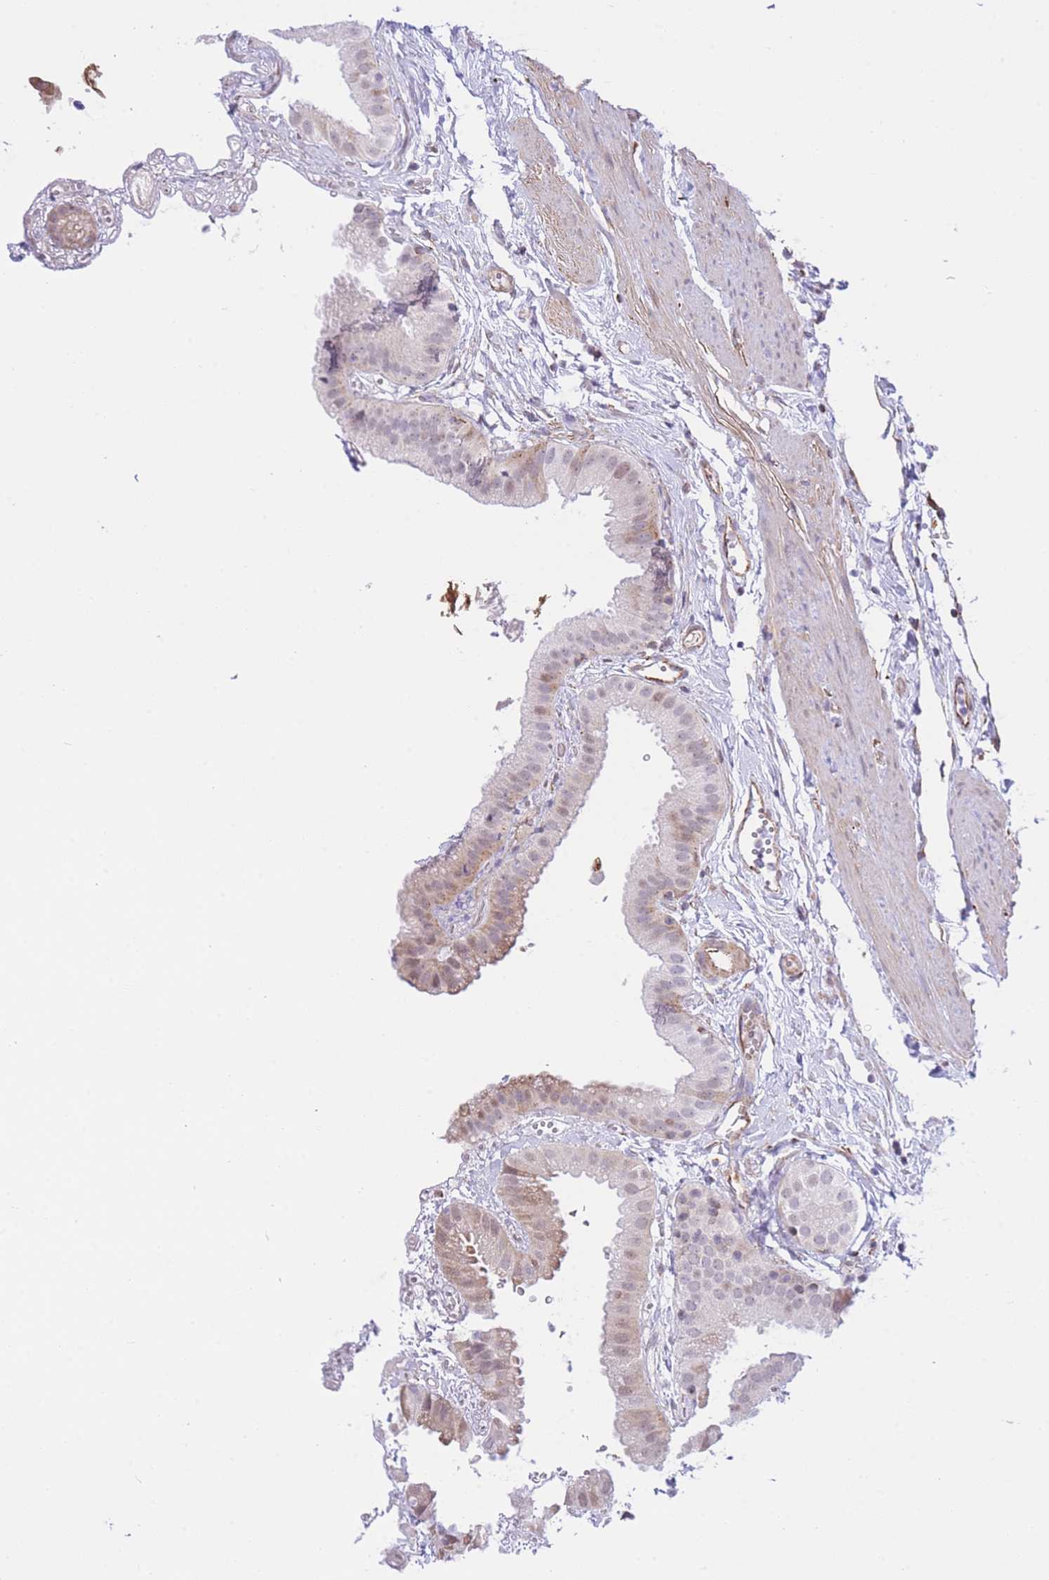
{"staining": {"intensity": "weak", "quantity": "25%-75%", "location": "cytoplasmic/membranous,nuclear"}, "tissue": "gallbladder", "cell_type": "Glandular cells", "image_type": "normal", "snomed": [{"axis": "morphology", "description": "Normal tissue, NOS"}, {"axis": "topography", "description": "Gallbladder"}], "caption": "IHC photomicrograph of normal human gallbladder stained for a protein (brown), which reveals low levels of weak cytoplasmic/membranous,nuclear positivity in about 25%-75% of glandular cells.", "gene": "PSG11", "patient": {"sex": "female", "age": 61}}